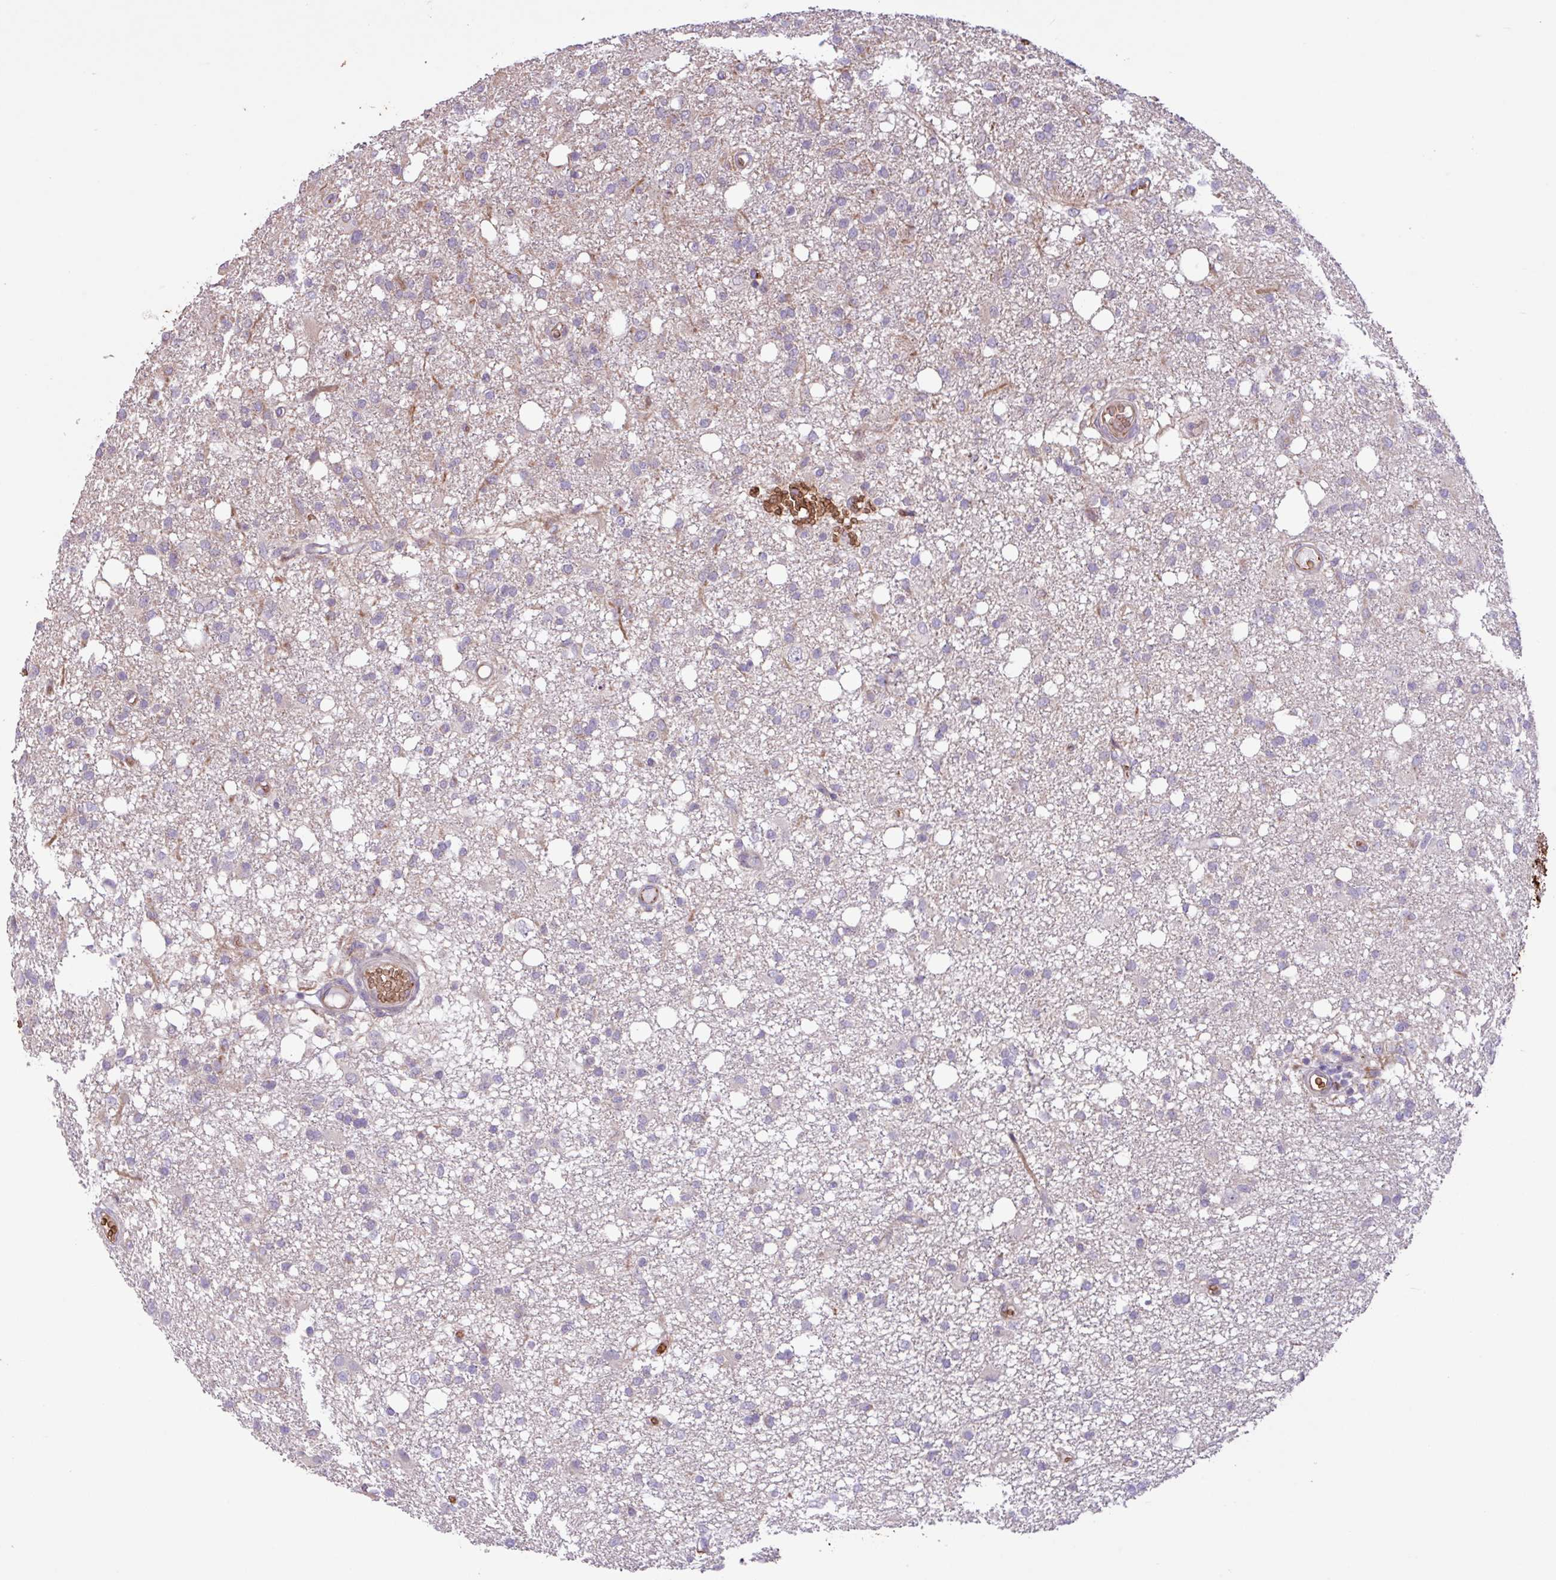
{"staining": {"intensity": "negative", "quantity": "none", "location": "none"}, "tissue": "glioma", "cell_type": "Tumor cells", "image_type": "cancer", "snomed": [{"axis": "morphology", "description": "Glioma, malignant, High grade"}, {"axis": "topography", "description": "Brain"}], "caption": "Immunohistochemistry histopathology image of neoplastic tissue: human malignant glioma (high-grade) stained with DAB reveals no significant protein expression in tumor cells. Brightfield microscopy of immunohistochemistry (IHC) stained with DAB (3,3'-diaminobenzidine) (brown) and hematoxylin (blue), captured at high magnification.", "gene": "RAD21L1", "patient": {"sex": "female", "age": 59}}